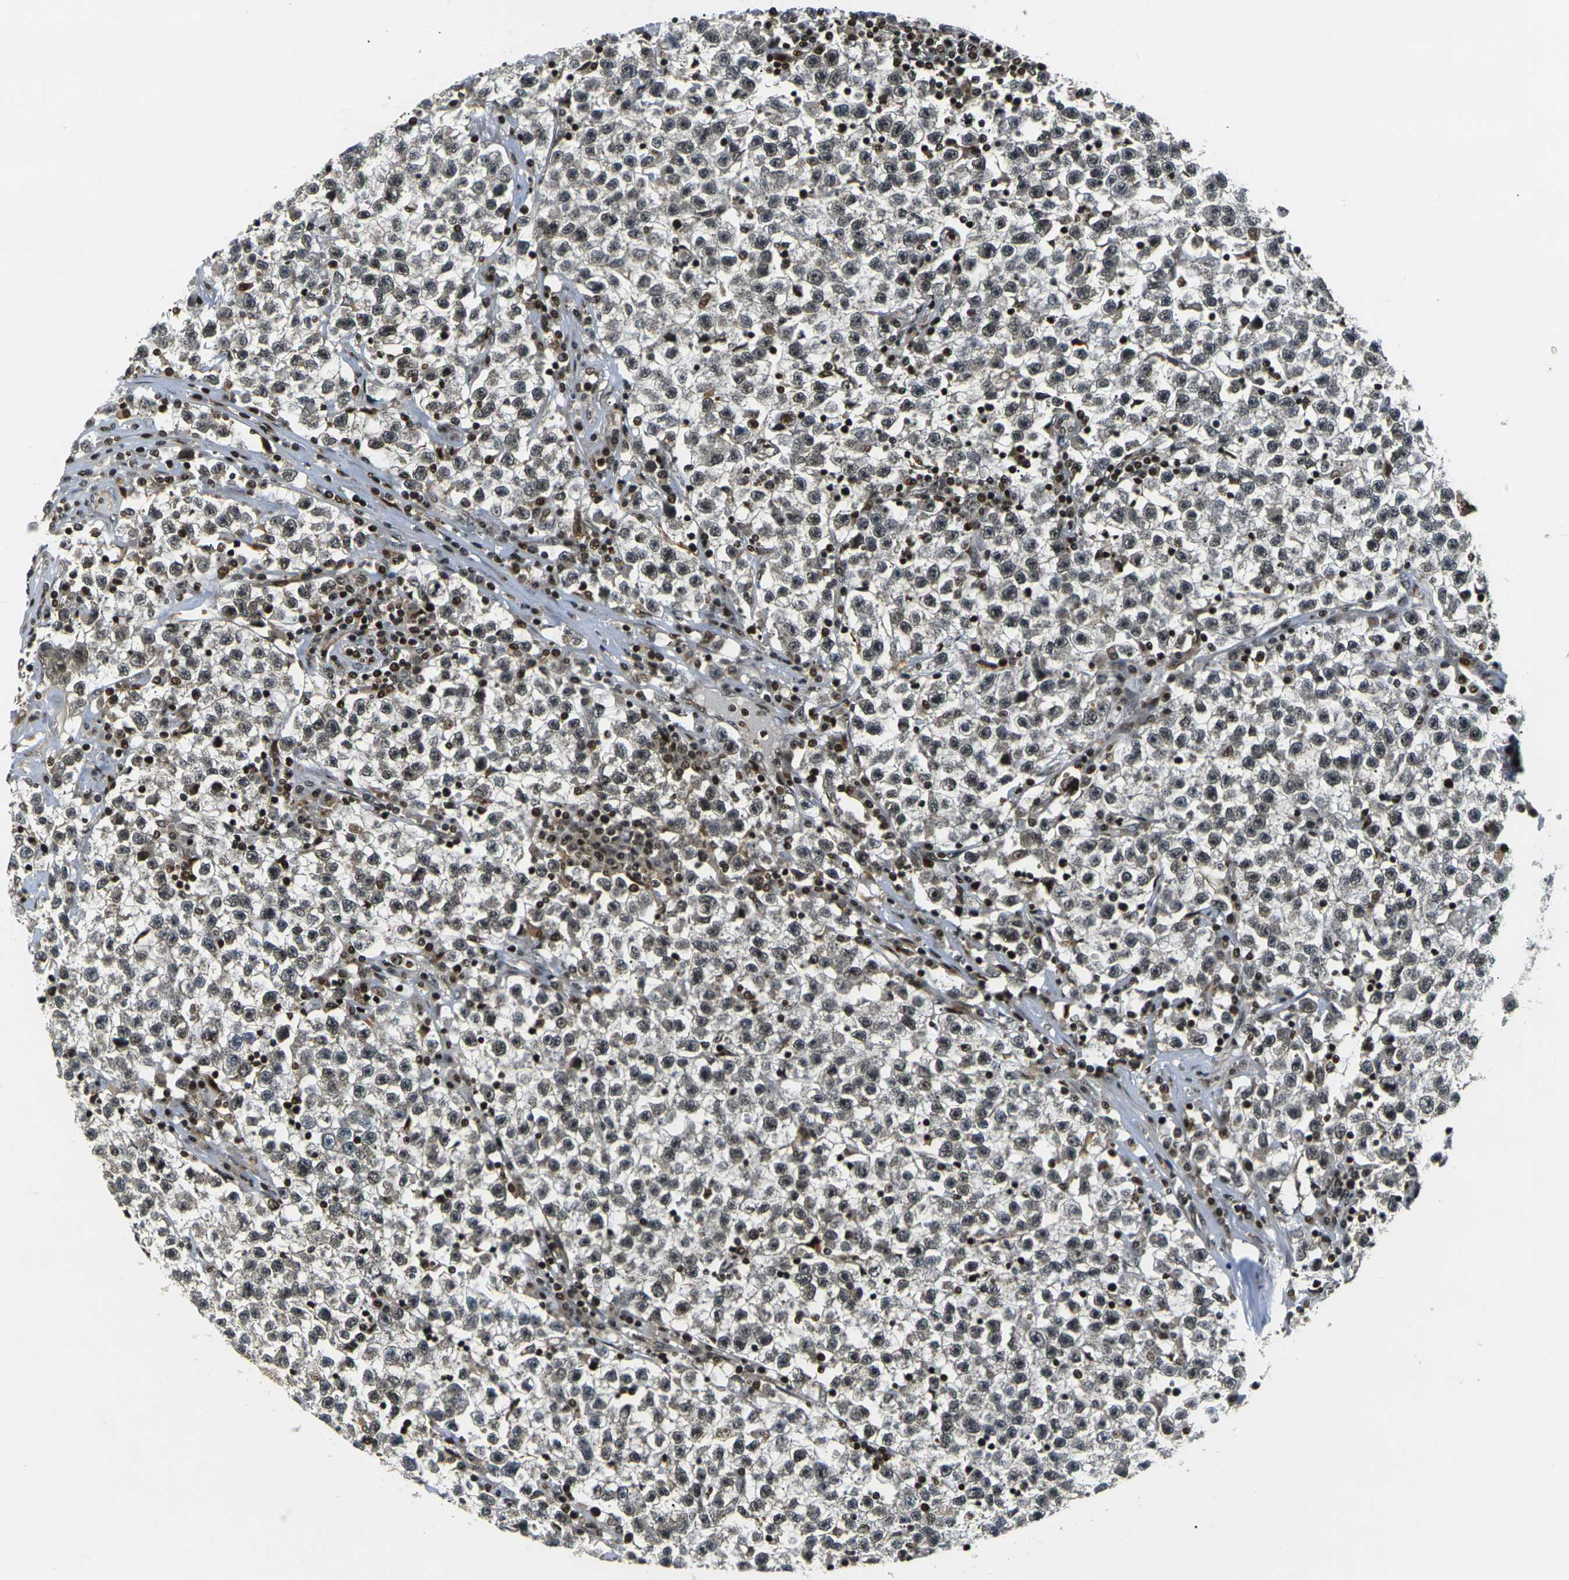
{"staining": {"intensity": "moderate", "quantity": ">75%", "location": "nuclear"}, "tissue": "testis cancer", "cell_type": "Tumor cells", "image_type": "cancer", "snomed": [{"axis": "morphology", "description": "Seminoma, NOS"}, {"axis": "topography", "description": "Testis"}], "caption": "Human testis cancer stained with a protein marker displays moderate staining in tumor cells.", "gene": "ACTL6A", "patient": {"sex": "male", "age": 22}}